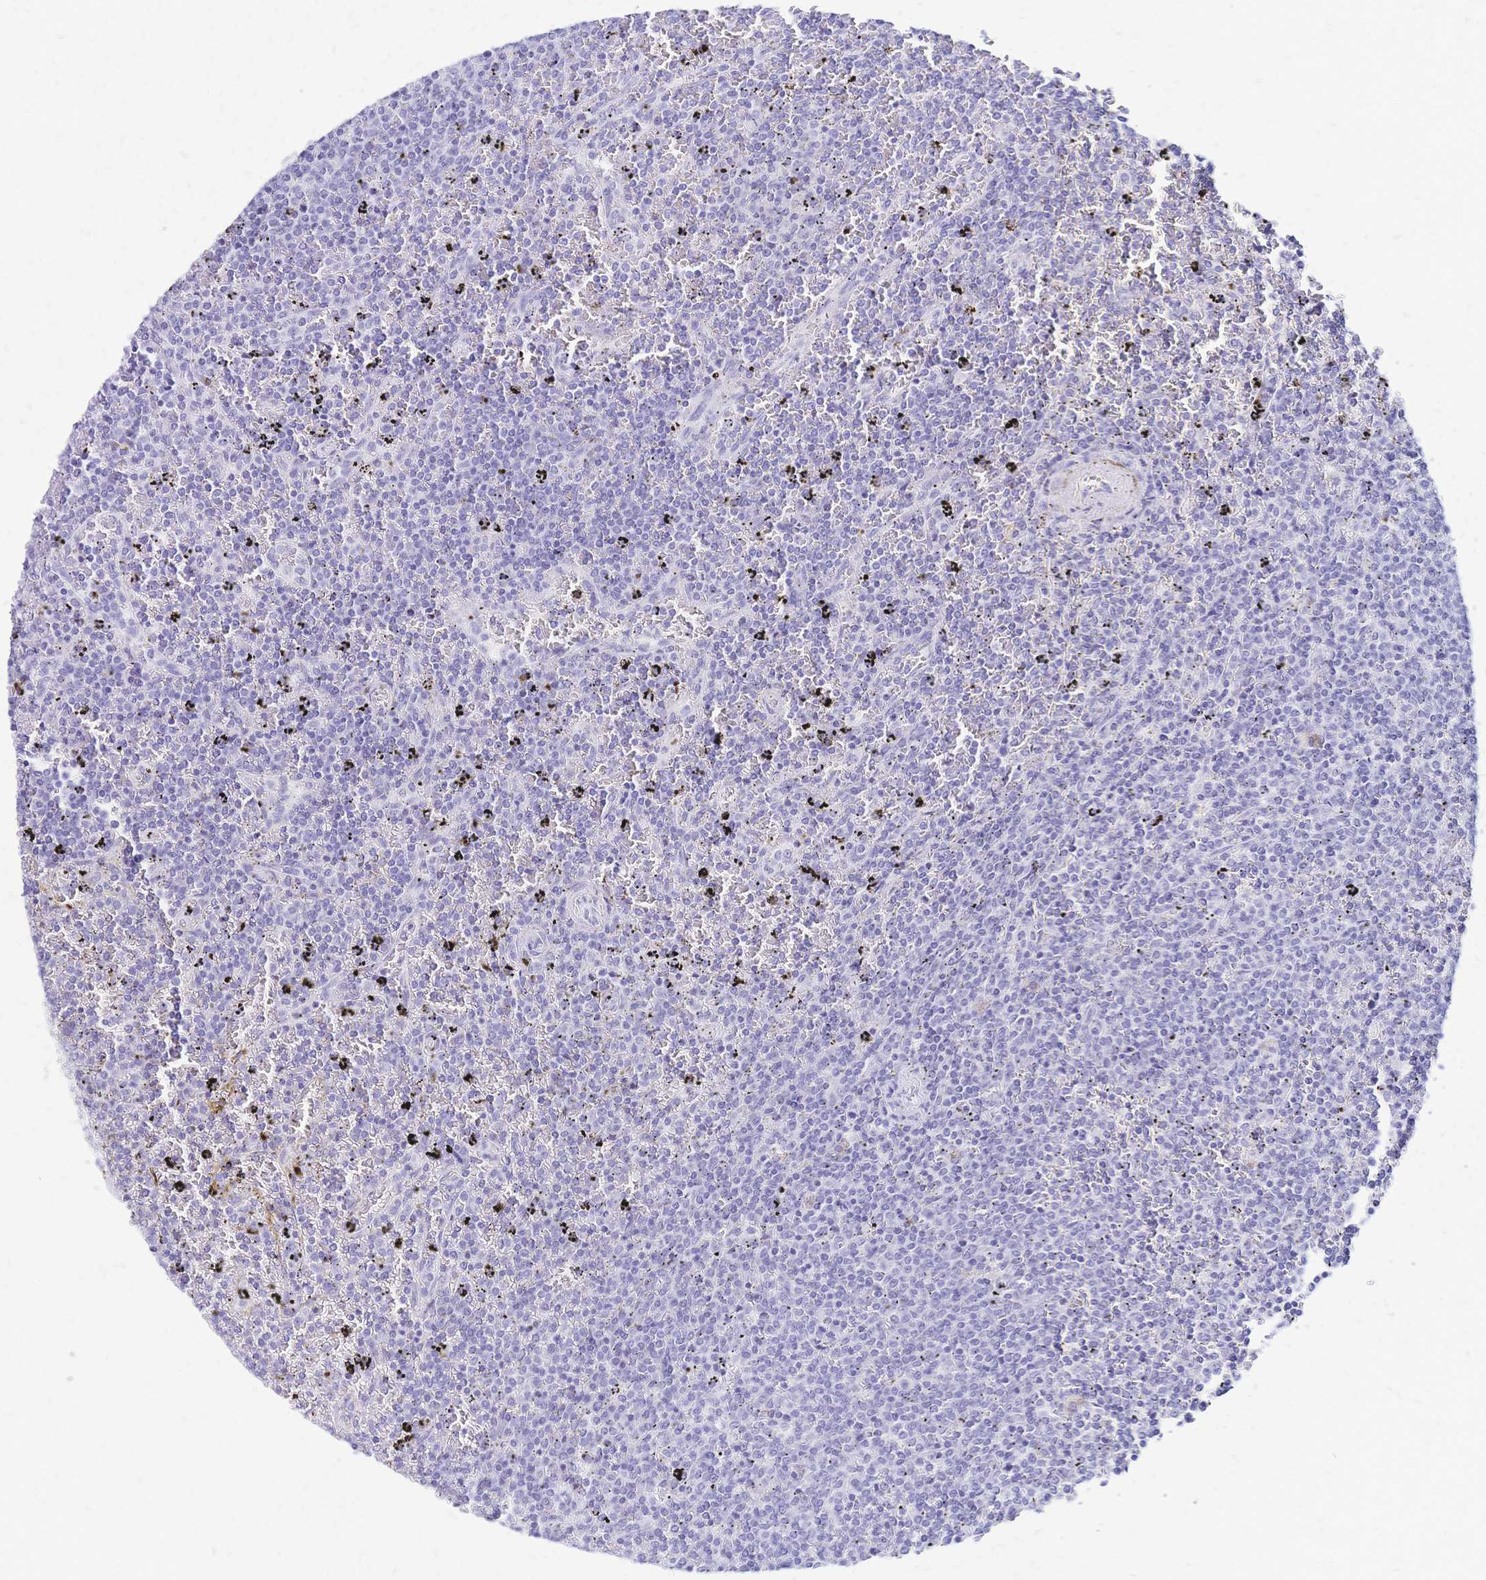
{"staining": {"intensity": "negative", "quantity": "none", "location": "none"}, "tissue": "lymphoma", "cell_type": "Tumor cells", "image_type": "cancer", "snomed": [{"axis": "morphology", "description": "Malignant lymphoma, non-Hodgkin's type, Low grade"}, {"axis": "topography", "description": "Spleen"}], "caption": "Tumor cells show no significant protein staining in lymphoma. (DAB immunohistochemistry (IHC) with hematoxylin counter stain).", "gene": "FA2H", "patient": {"sex": "female", "age": 77}}